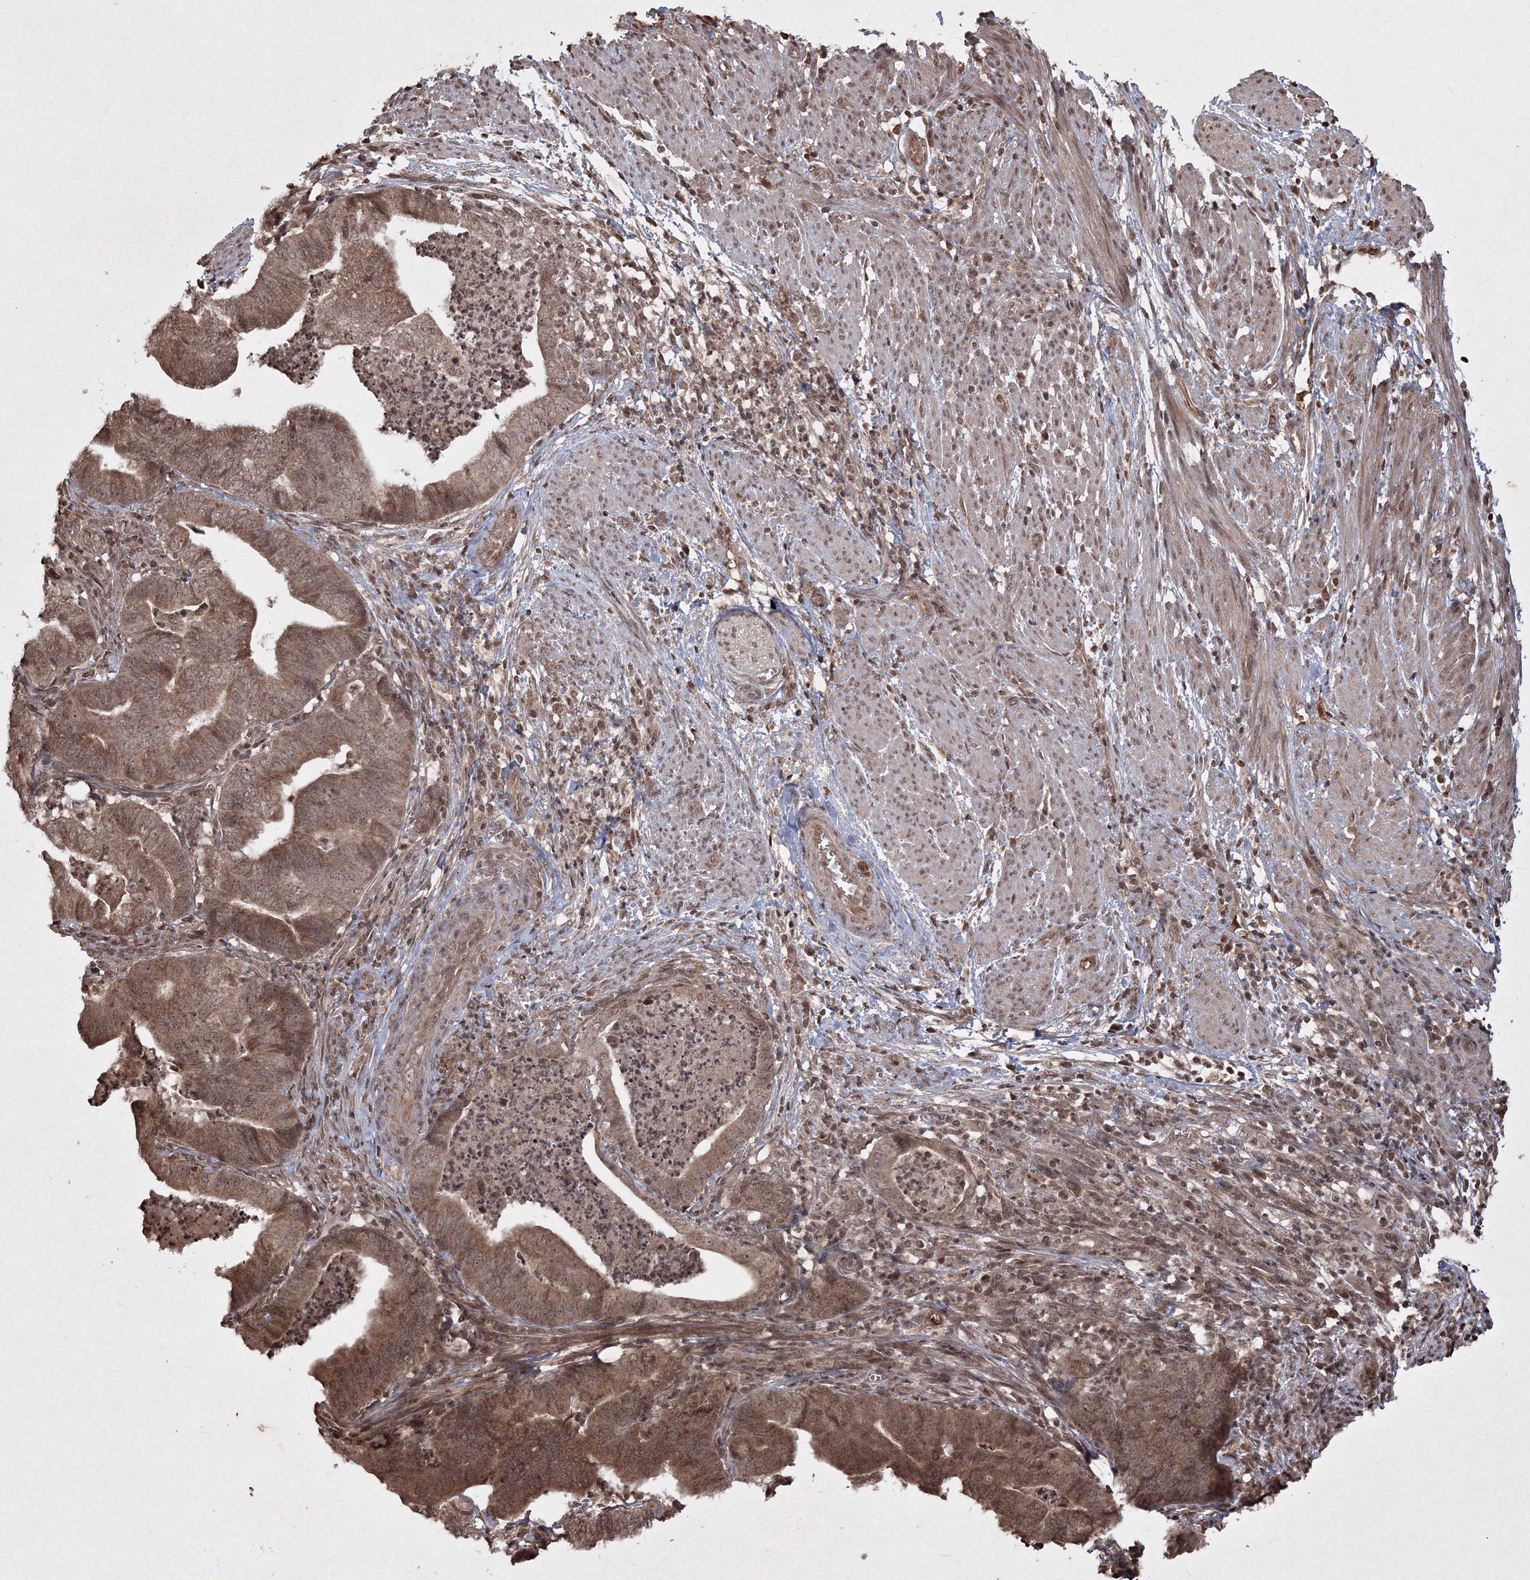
{"staining": {"intensity": "moderate", "quantity": ">75%", "location": "cytoplasmic/membranous,nuclear"}, "tissue": "endometrial cancer", "cell_type": "Tumor cells", "image_type": "cancer", "snomed": [{"axis": "morphology", "description": "Polyp, NOS"}, {"axis": "morphology", "description": "Adenocarcinoma, NOS"}, {"axis": "morphology", "description": "Adenoma, NOS"}, {"axis": "topography", "description": "Endometrium"}], "caption": "This histopathology image exhibits immunohistochemistry (IHC) staining of human endometrial cancer (adenocarcinoma), with medium moderate cytoplasmic/membranous and nuclear expression in approximately >75% of tumor cells.", "gene": "PEX13", "patient": {"sex": "female", "age": 79}}